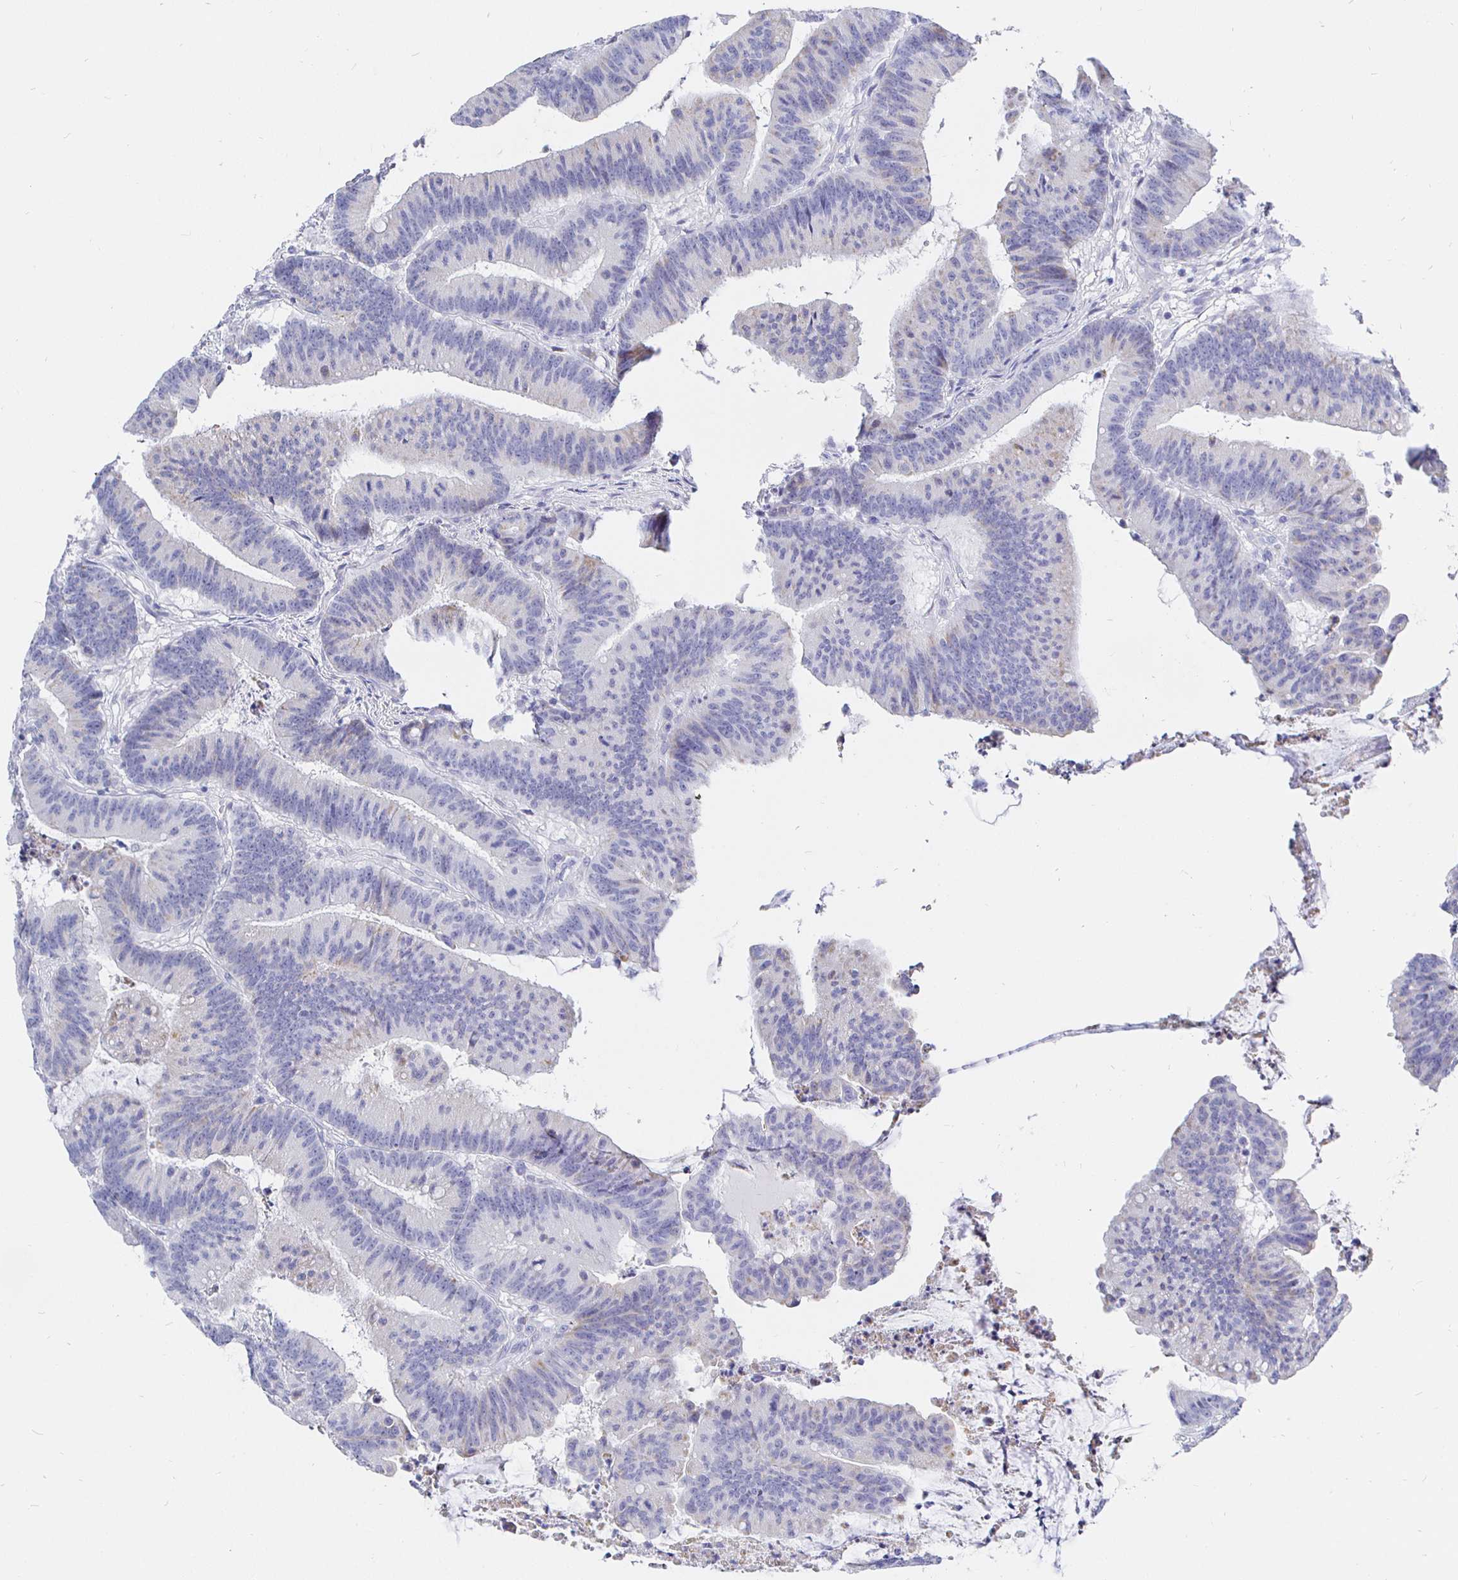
{"staining": {"intensity": "negative", "quantity": "none", "location": "none"}, "tissue": "colorectal cancer", "cell_type": "Tumor cells", "image_type": "cancer", "snomed": [{"axis": "morphology", "description": "Adenocarcinoma, NOS"}, {"axis": "topography", "description": "Colon"}], "caption": "Tumor cells are negative for brown protein staining in colorectal cancer.", "gene": "CR2", "patient": {"sex": "female", "age": 78}}